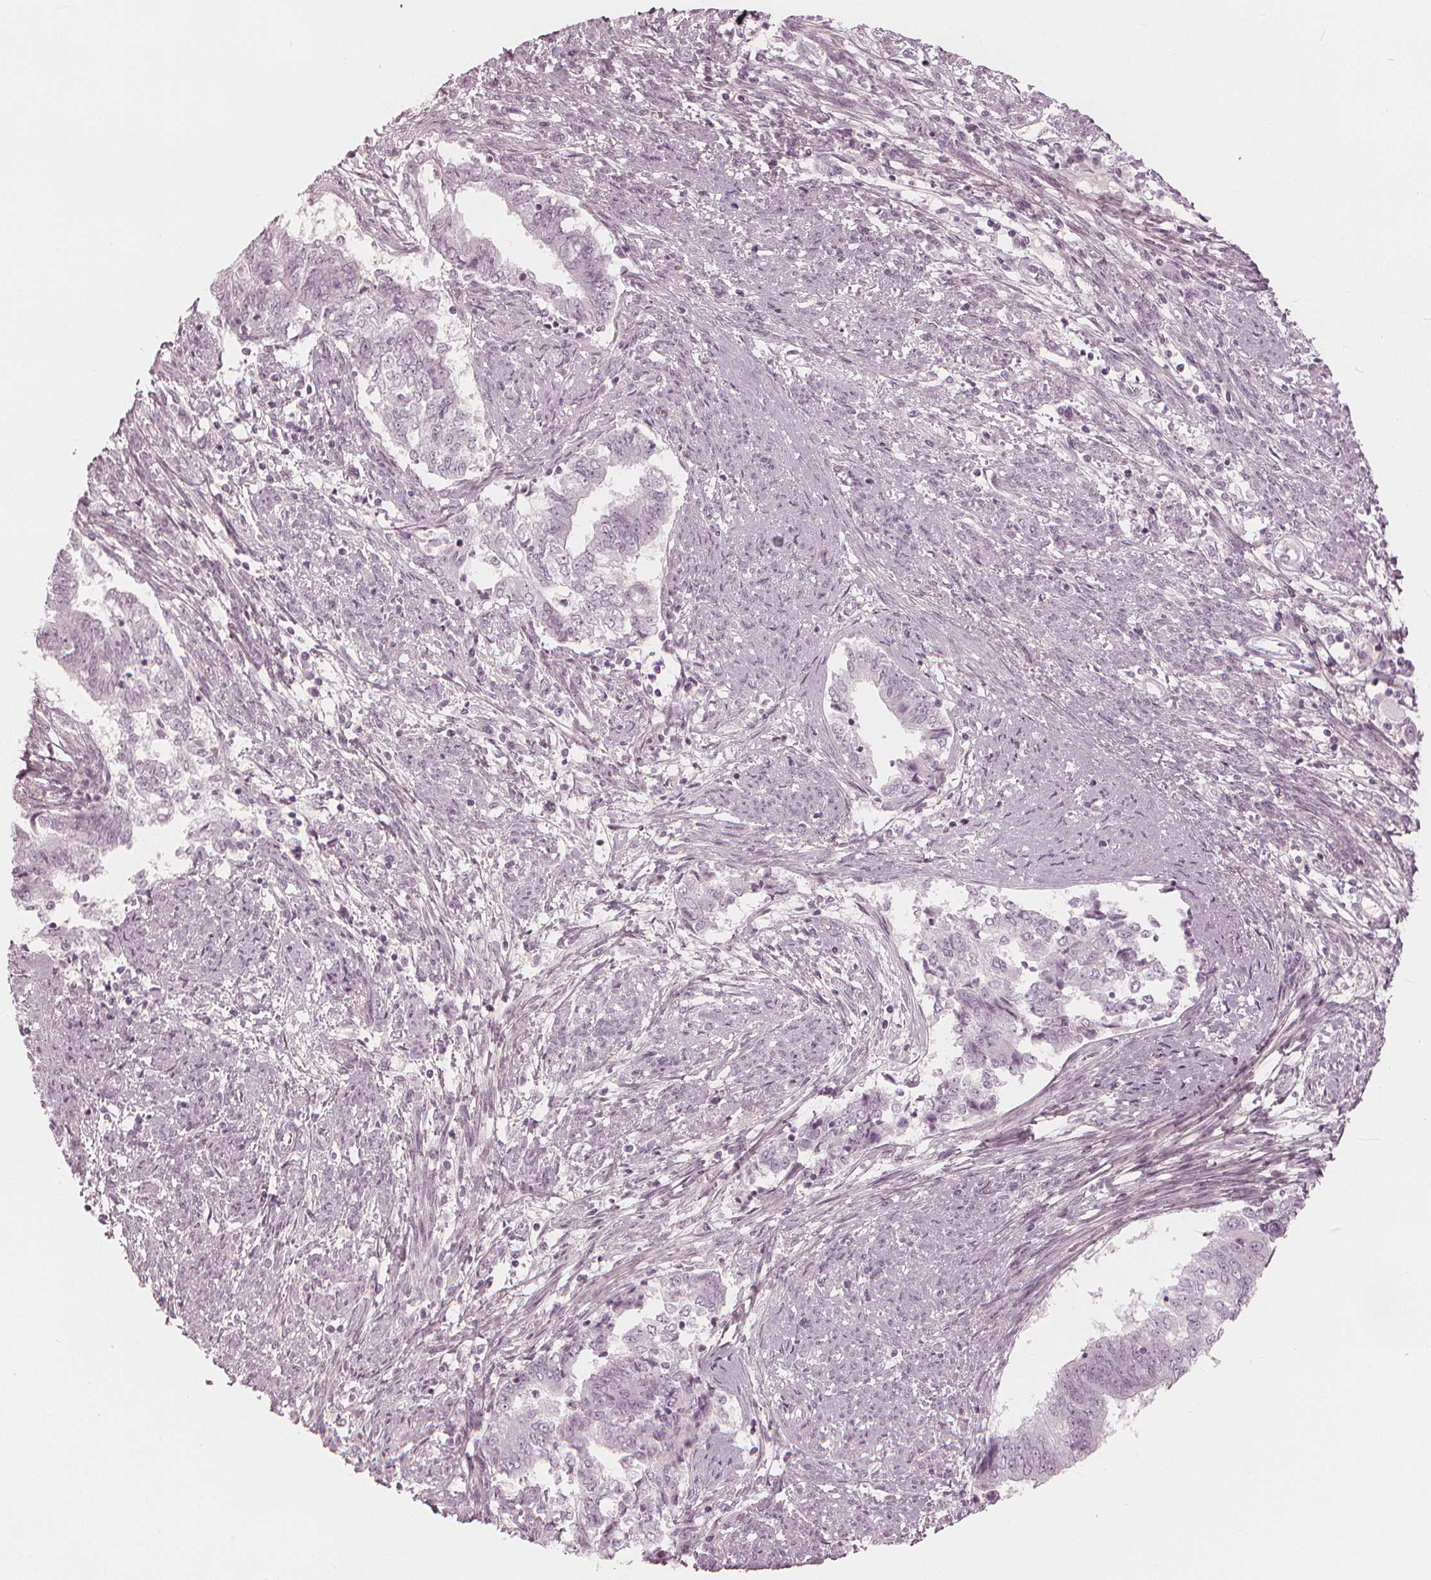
{"staining": {"intensity": "negative", "quantity": "none", "location": "none"}, "tissue": "endometrial cancer", "cell_type": "Tumor cells", "image_type": "cancer", "snomed": [{"axis": "morphology", "description": "Adenocarcinoma, NOS"}, {"axis": "topography", "description": "Endometrium"}], "caption": "DAB immunohistochemical staining of endometrial adenocarcinoma reveals no significant positivity in tumor cells.", "gene": "PAEP", "patient": {"sex": "female", "age": 65}}